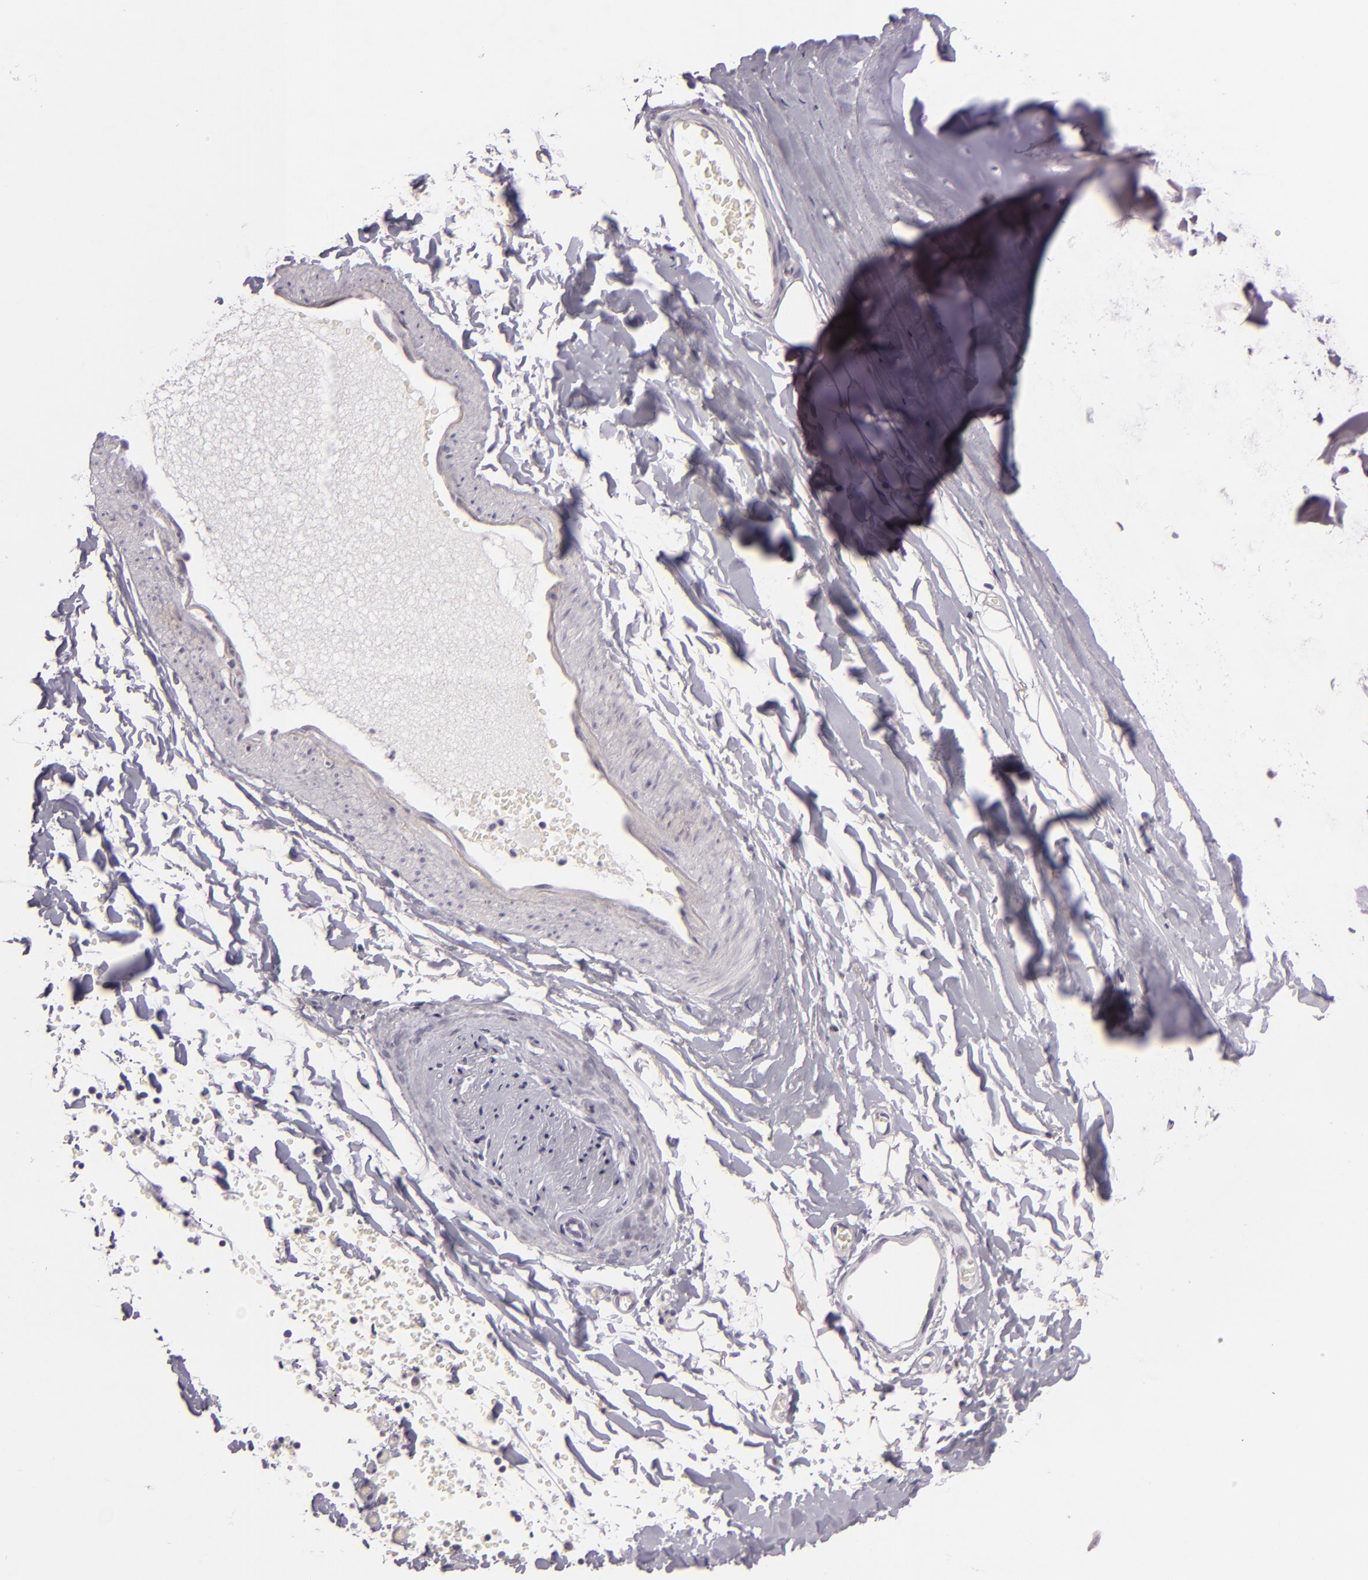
{"staining": {"intensity": "negative", "quantity": "none", "location": "none"}, "tissue": "adipose tissue", "cell_type": "Adipocytes", "image_type": "normal", "snomed": [{"axis": "morphology", "description": "Normal tissue, NOS"}, {"axis": "topography", "description": "Bronchus"}, {"axis": "topography", "description": "Lung"}], "caption": "This photomicrograph is of unremarkable adipose tissue stained with immunohistochemistry to label a protein in brown with the nuclei are counter-stained blue. There is no staining in adipocytes.", "gene": "EGFL6", "patient": {"sex": "female", "age": 56}}